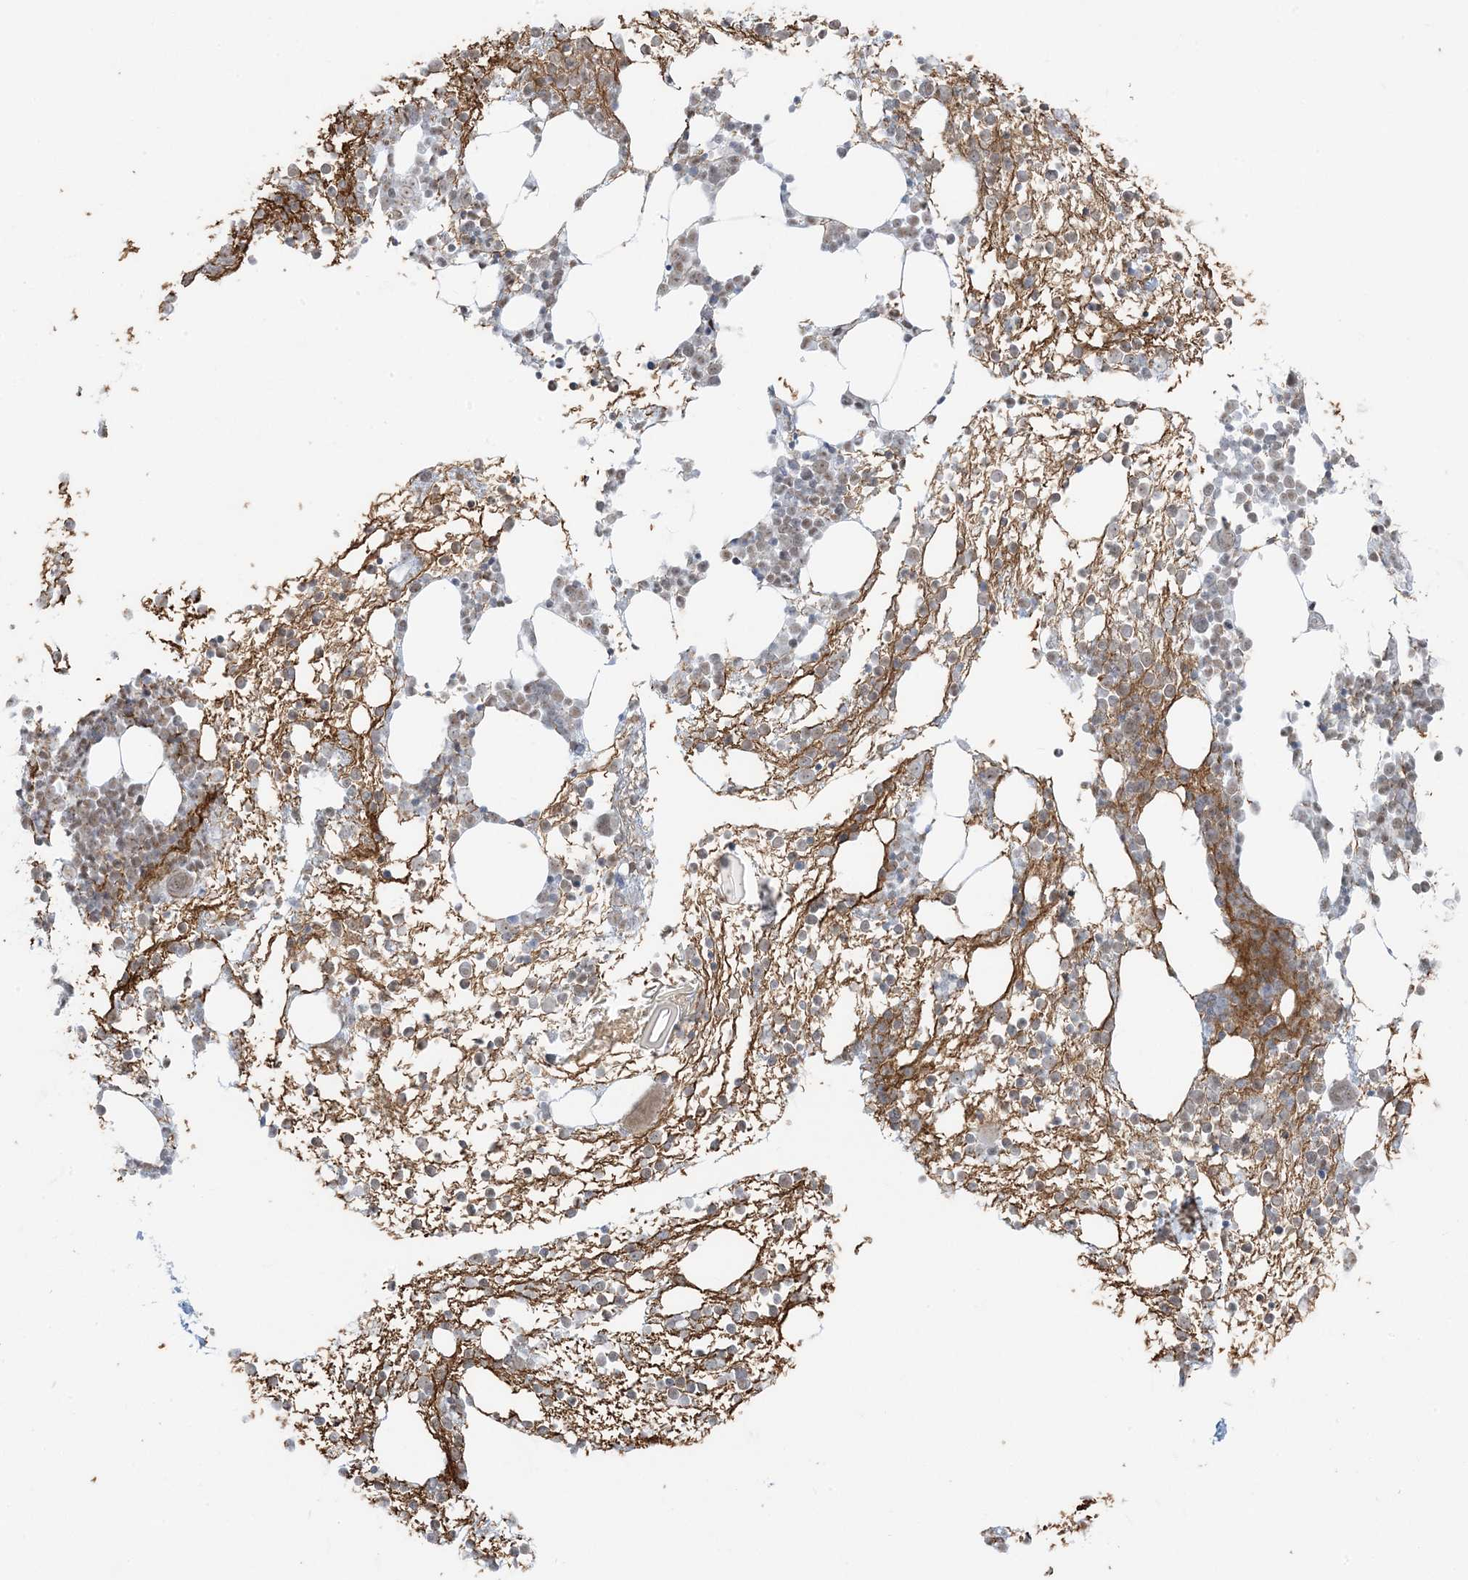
{"staining": {"intensity": "moderate", "quantity": "25%-75%", "location": "nuclear"}, "tissue": "bone marrow", "cell_type": "Hematopoietic cells", "image_type": "normal", "snomed": [{"axis": "morphology", "description": "Normal tissue, NOS"}, {"axis": "topography", "description": "Bone marrow"}], "caption": "Brown immunohistochemical staining in unremarkable bone marrow displays moderate nuclear expression in about 25%-75% of hematopoietic cells. The staining is performed using DAB (3,3'-diaminobenzidine) brown chromogen to label protein expression. The nuclei are counter-stained blue using hematoxylin.", "gene": "ZNF787", "patient": {"sex": "male", "age": 54}}